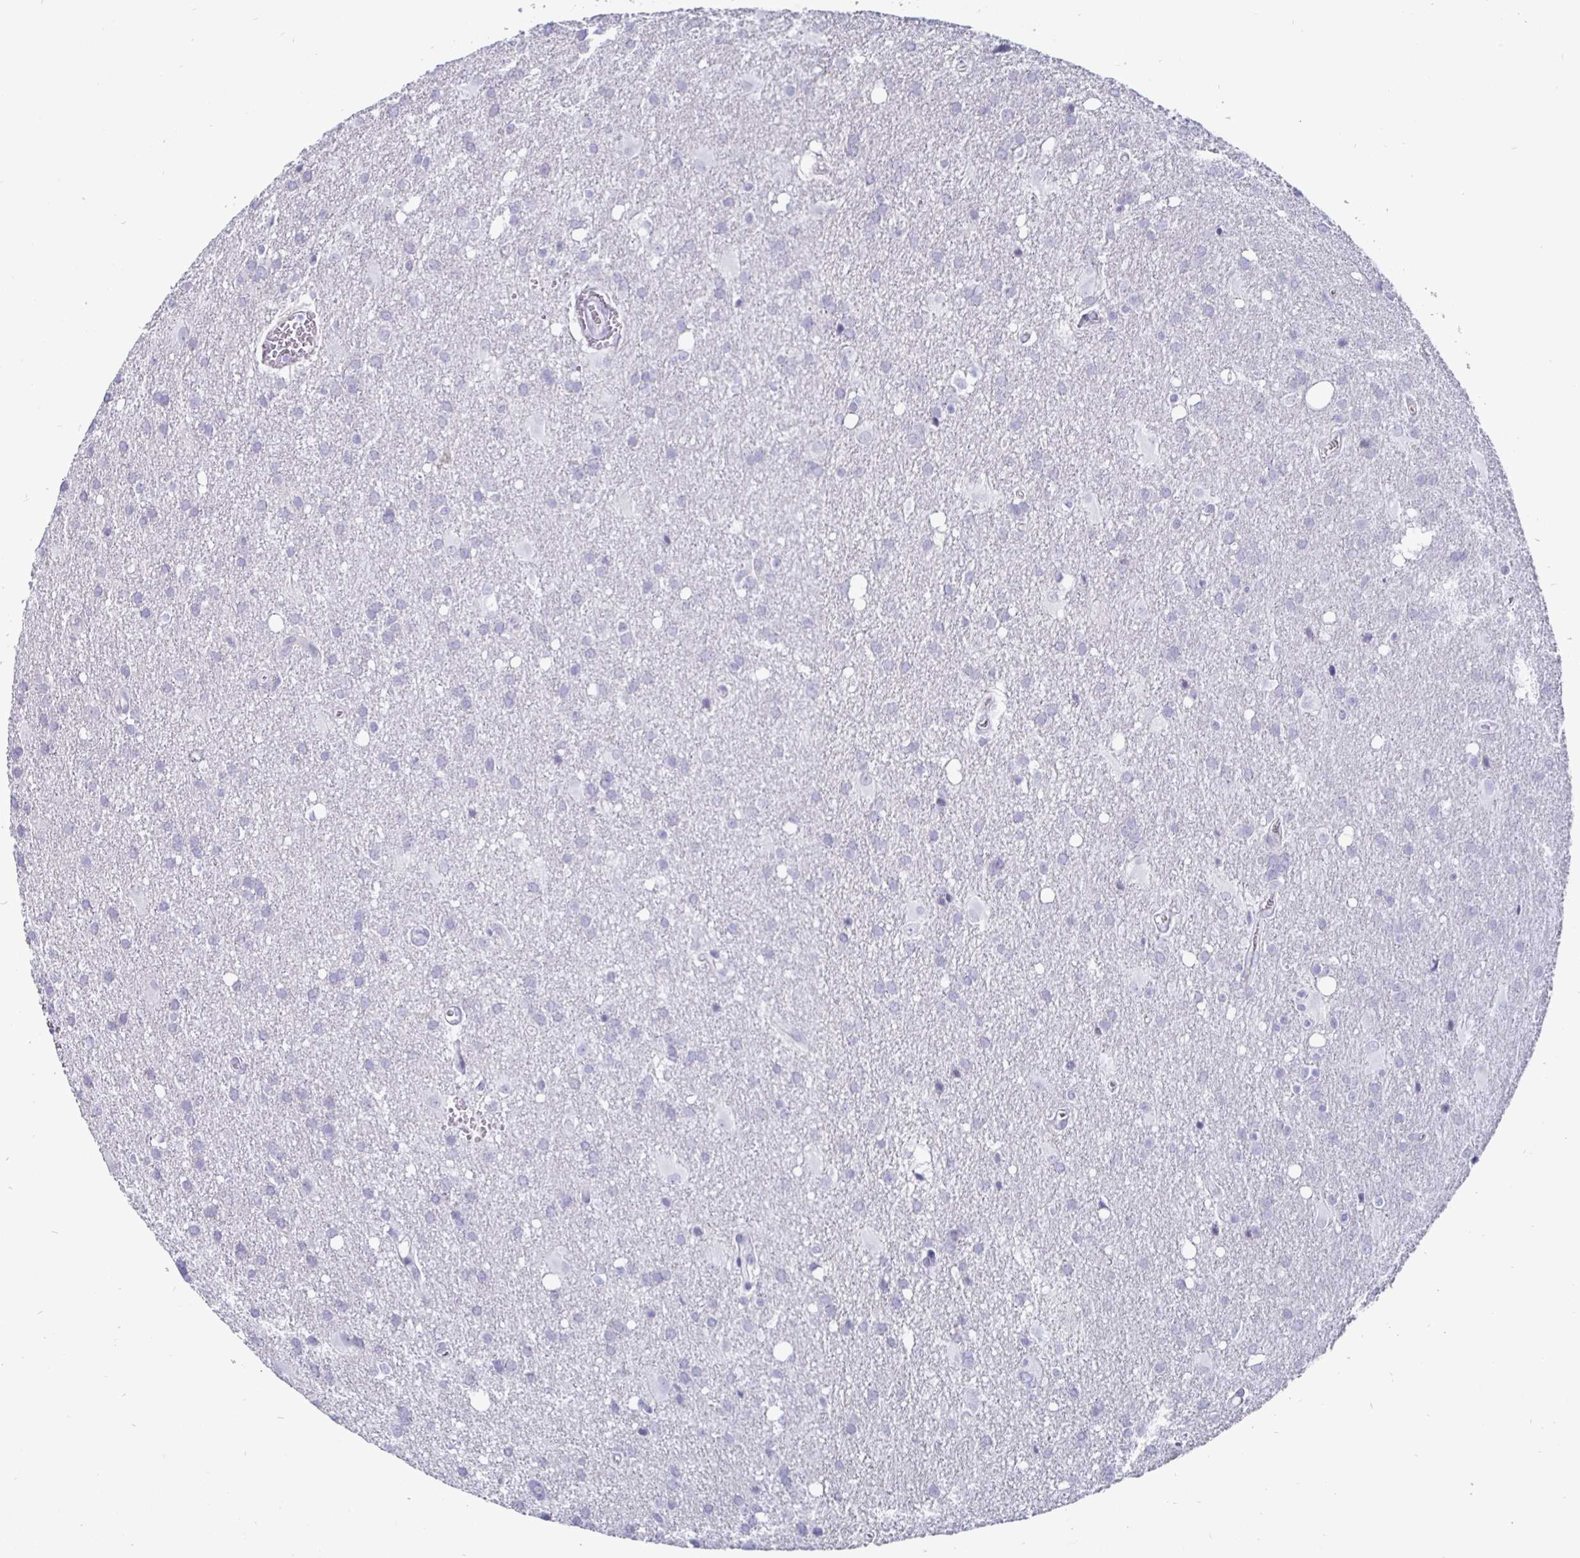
{"staining": {"intensity": "negative", "quantity": "none", "location": "none"}, "tissue": "glioma", "cell_type": "Tumor cells", "image_type": "cancer", "snomed": [{"axis": "morphology", "description": "Glioma, malignant, Low grade"}, {"axis": "topography", "description": "Brain"}], "caption": "Tumor cells are negative for brown protein staining in glioma.", "gene": "OOSP2", "patient": {"sex": "male", "age": 66}}